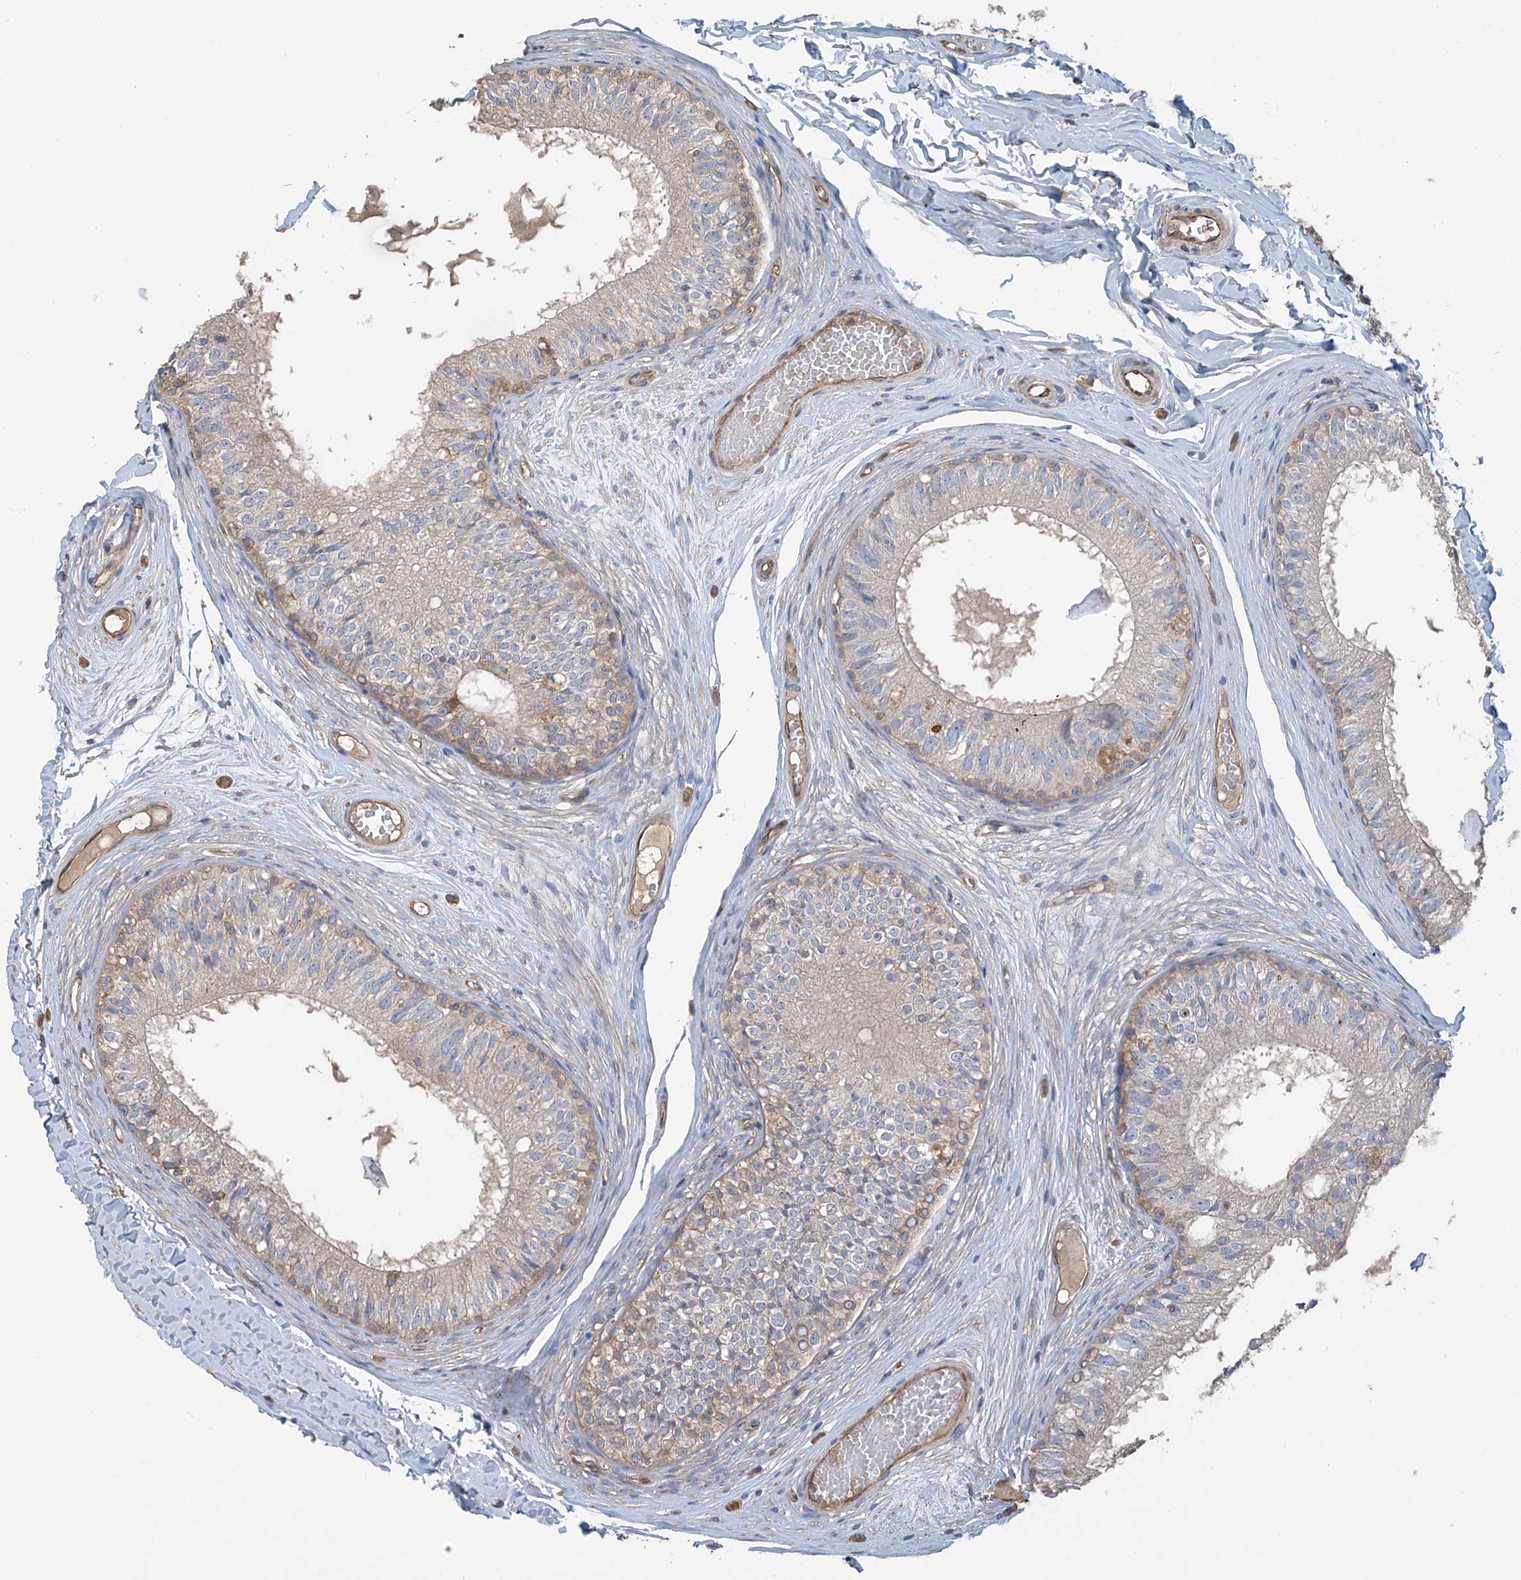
{"staining": {"intensity": "moderate", "quantity": "<25%", "location": "cytoplasmic/membranous"}, "tissue": "epididymis", "cell_type": "Glandular cells", "image_type": "normal", "snomed": [{"axis": "morphology", "description": "Normal tissue, NOS"}, {"axis": "morphology", "description": "Seminoma in situ"}, {"axis": "topography", "description": "Testis"}, {"axis": "topography", "description": "Epididymis"}], "caption": "Immunohistochemical staining of benign human epididymis displays <25% levels of moderate cytoplasmic/membranous protein positivity in about <25% of glandular cells. (IHC, brightfield microscopy, high magnification).", "gene": "PHACTR4", "patient": {"sex": "male", "age": 28}}